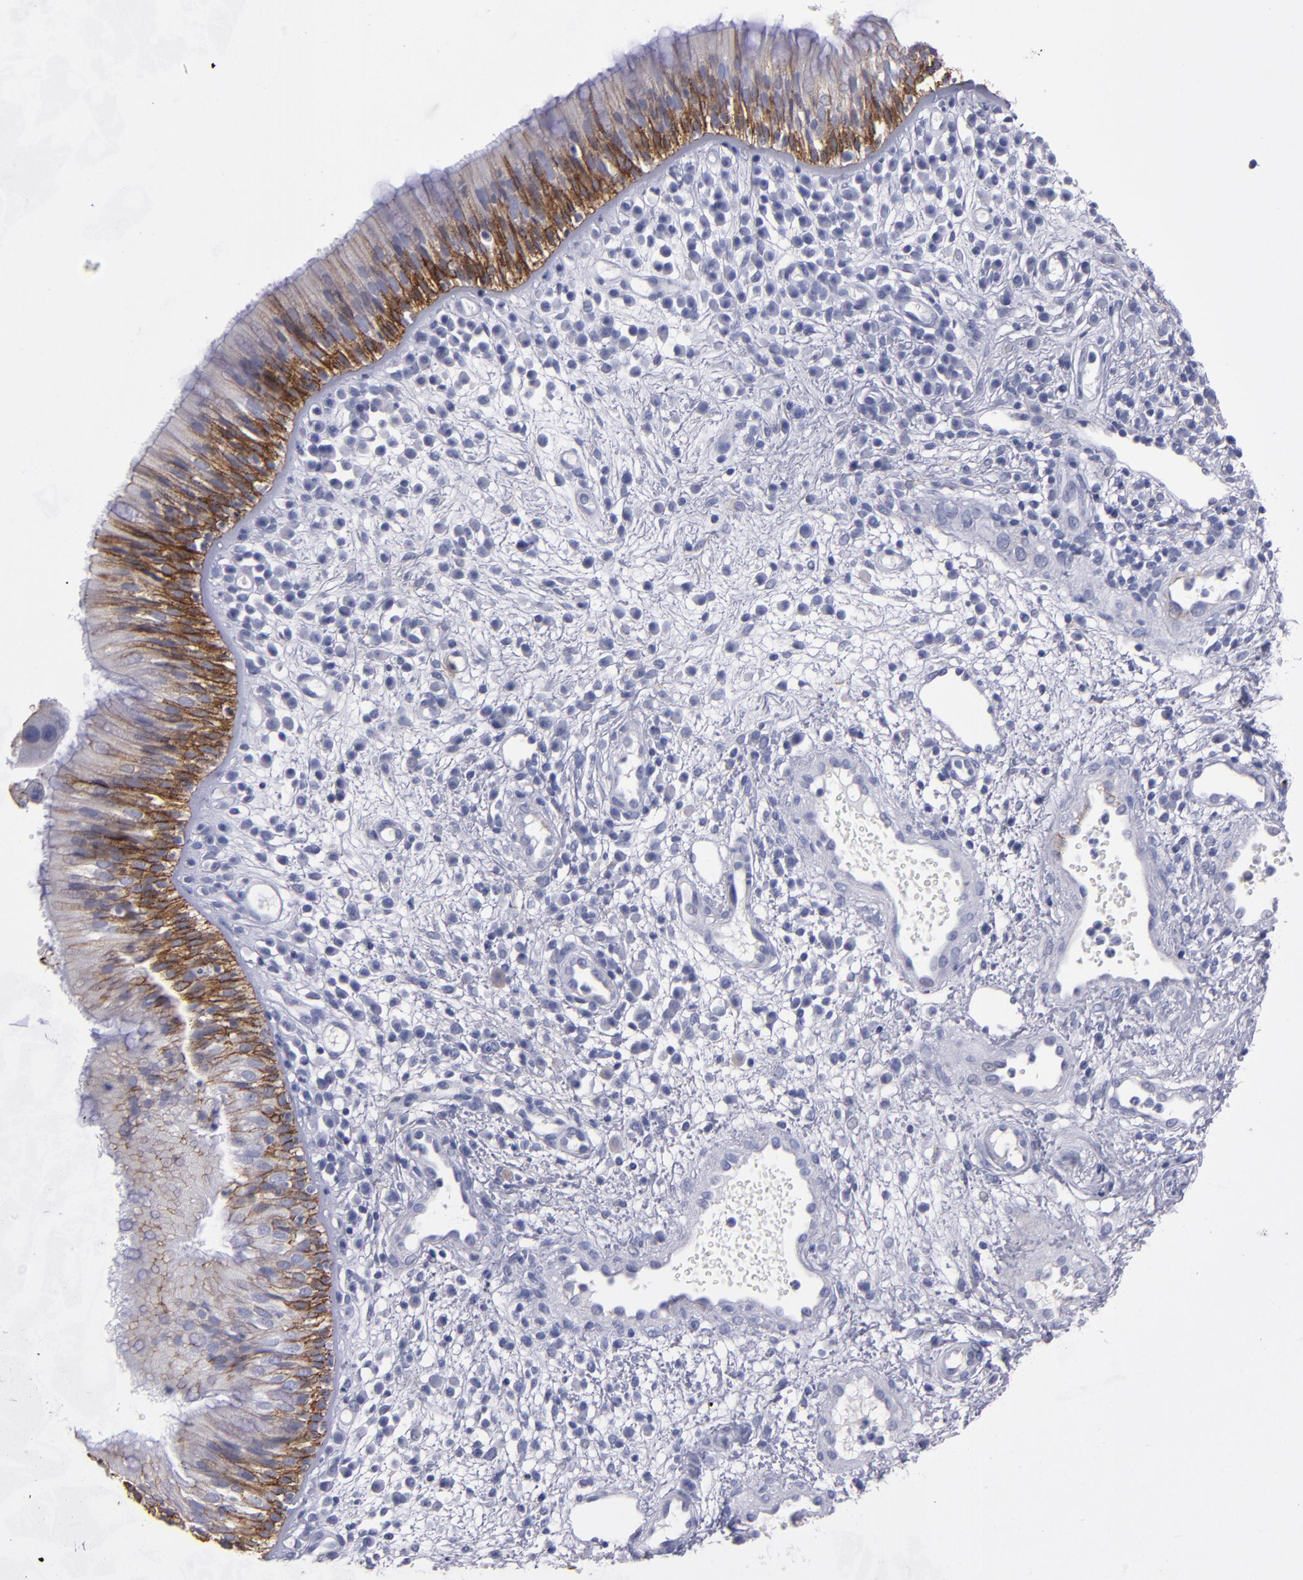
{"staining": {"intensity": "strong", "quantity": ">75%", "location": "cytoplasmic/membranous"}, "tissue": "nasopharynx", "cell_type": "Respiratory epithelial cells", "image_type": "normal", "snomed": [{"axis": "morphology", "description": "Normal tissue, NOS"}, {"axis": "morphology", "description": "Inflammation, NOS"}, {"axis": "morphology", "description": "Malignant melanoma, Metastatic site"}, {"axis": "topography", "description": "Nasopharynx"}], "caption": "Human nasopharynx stained for a protein (brown) exhibits strong cytoplasmic/membranous positive positivity in approximately >75% of respiratory epithelial cells.", "gene": "CDH3", "patient": {"sex": "female", "age": 55}}